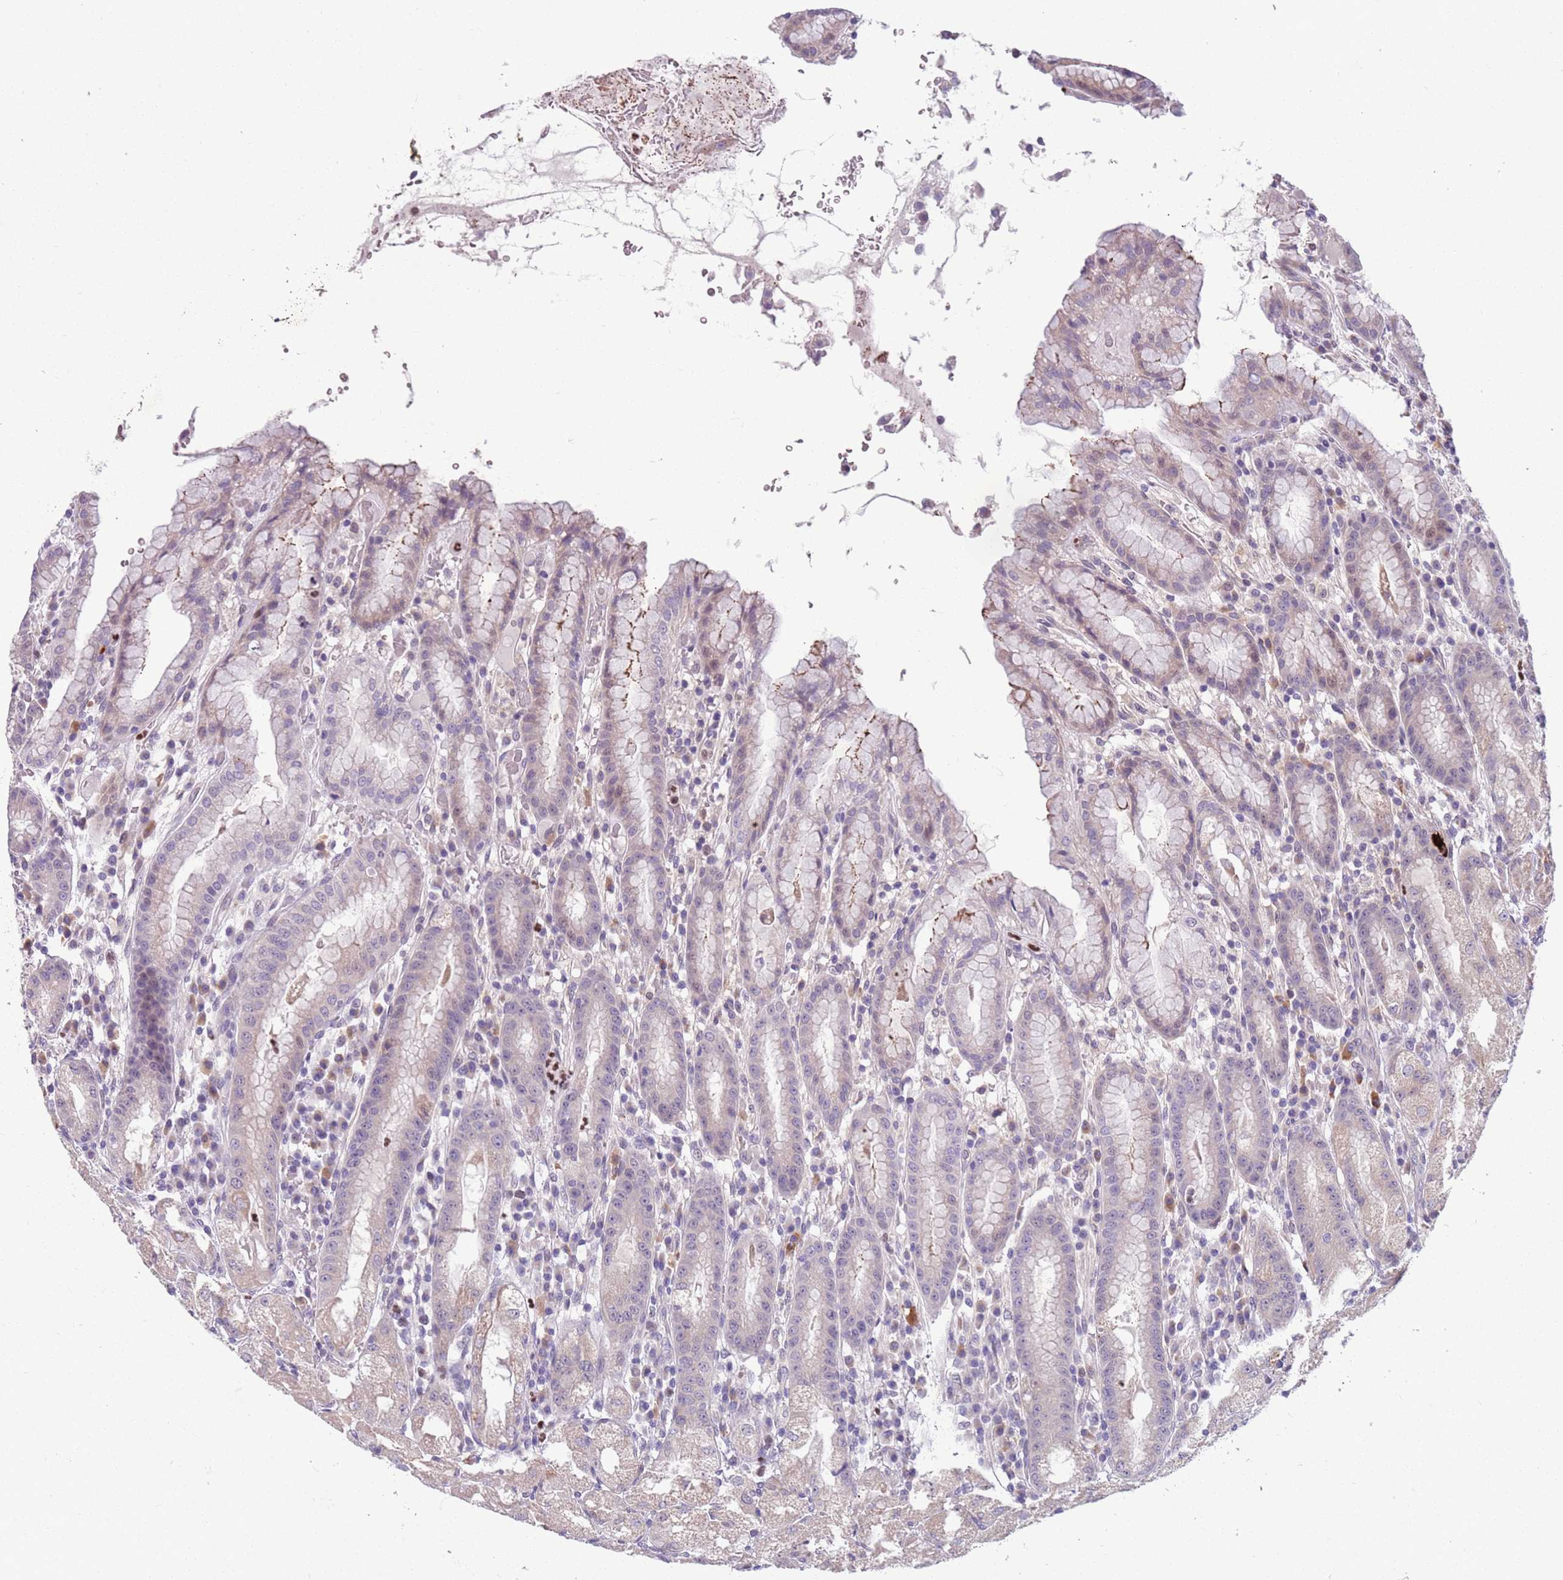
{"staining": {"intensity": "moderate", "quantity": "<25%", "location": "cytoplasmic/membranous"}, "tissue": "stomach", "cell_type": "Glandular cells", "image_type": "normal", "snomed": [{"axis": "morphology", "description": "Normal tissue, NOS"}, {"axis": "topography", "description": "Stomach, upper"}], "caption": "Moderate cytoplasmic/membranous staining for a protein is identified in about <25% of glandular cells of benign stomach using immunohistochemistry (IHC).", "gene": "ADCY7", "patient": {"sex": "male", "age": 52}}